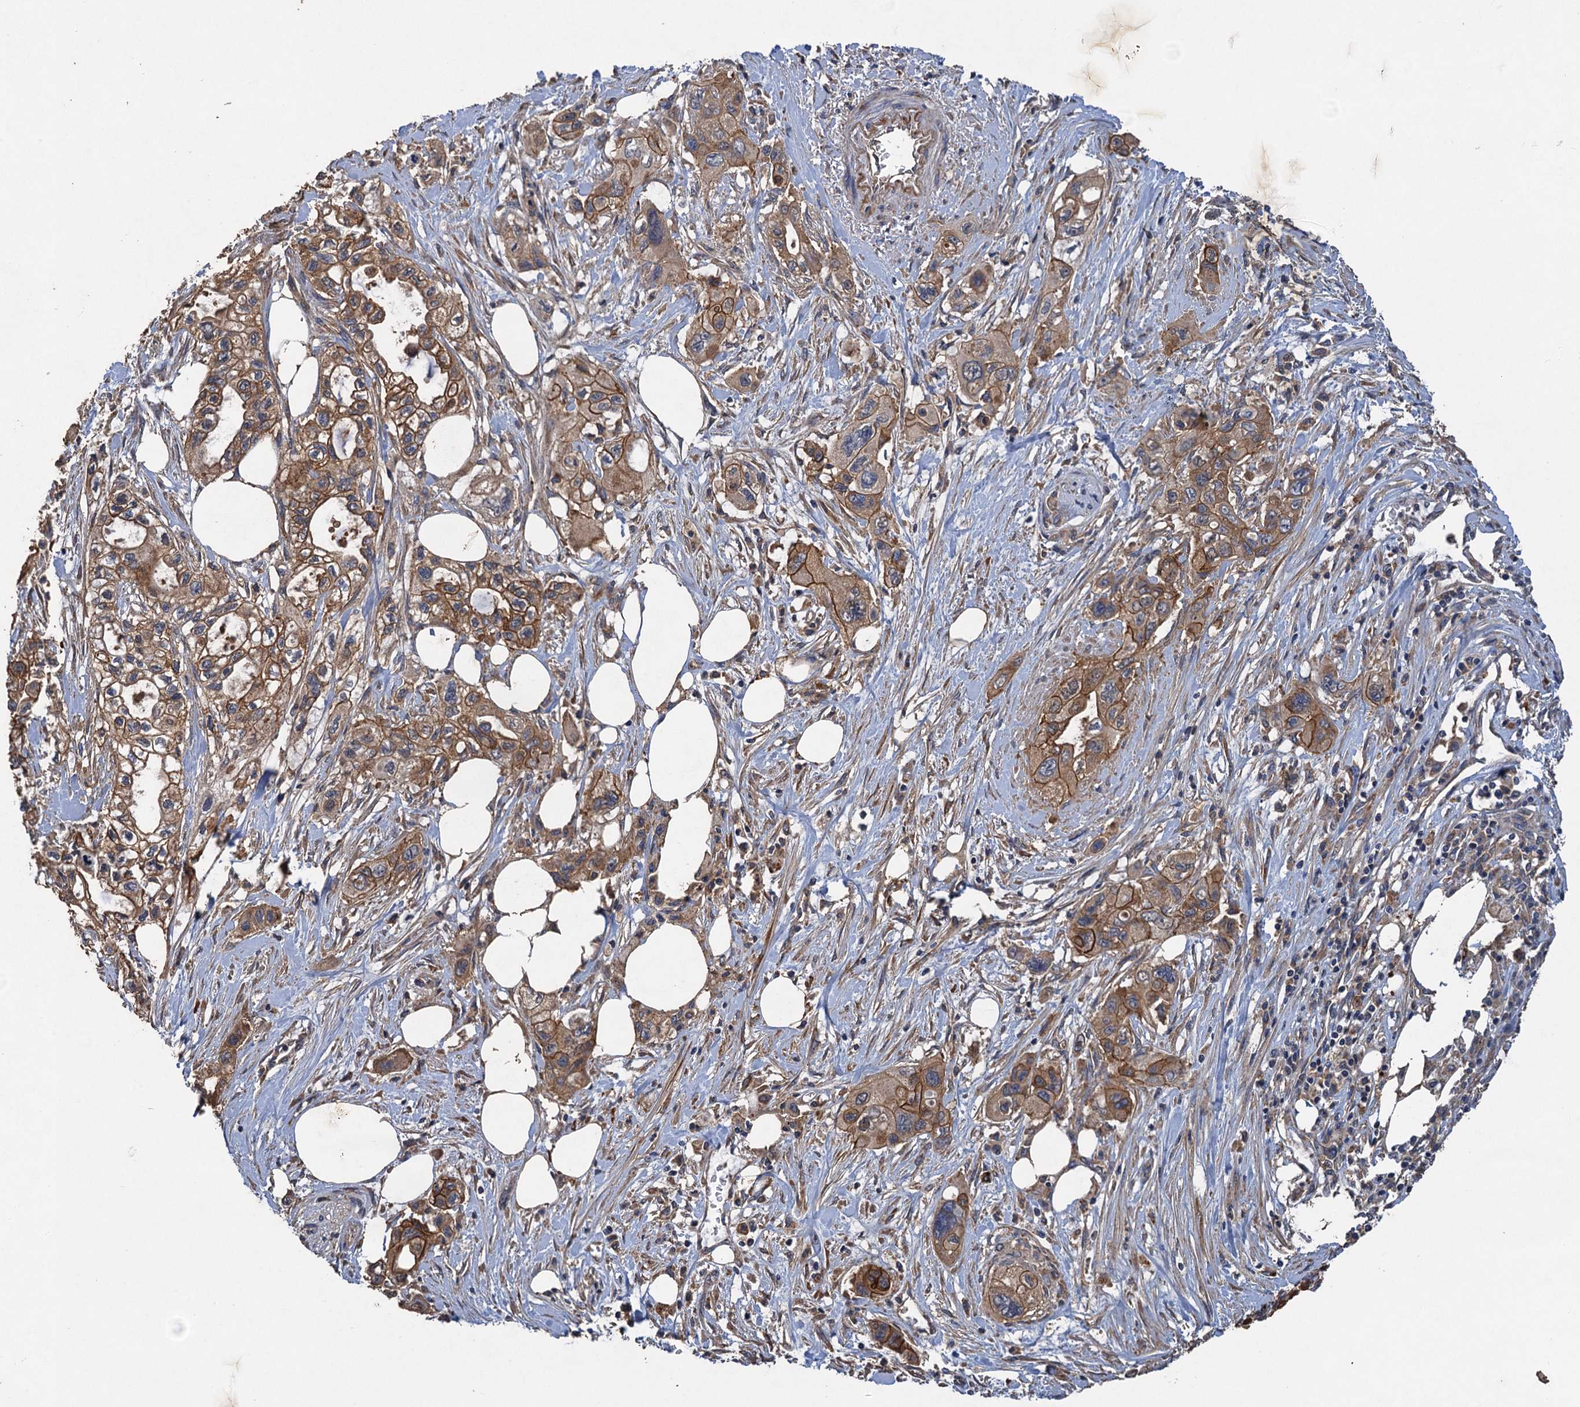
{"staining": {"intensity": "moderate", "quantity": ">75%", "location": "cytoplasmic/membranous"}, "tissue": "pancreatic cancer", "cell_type": "Tumor cells", "image_type": "cancer", "snomed": [{"axis": "morphology", "description": "Adenocarcinoma, NOS"}, {"axis": "topography", "description": "Pancreas"}], "caption": "Pancreatic cancer (adenocarcinoma) stained with a protein marker shows moderate staining in tumor cells.", "gene": "SCUBE3", "patient": {"sex": "male", "age": 75}}